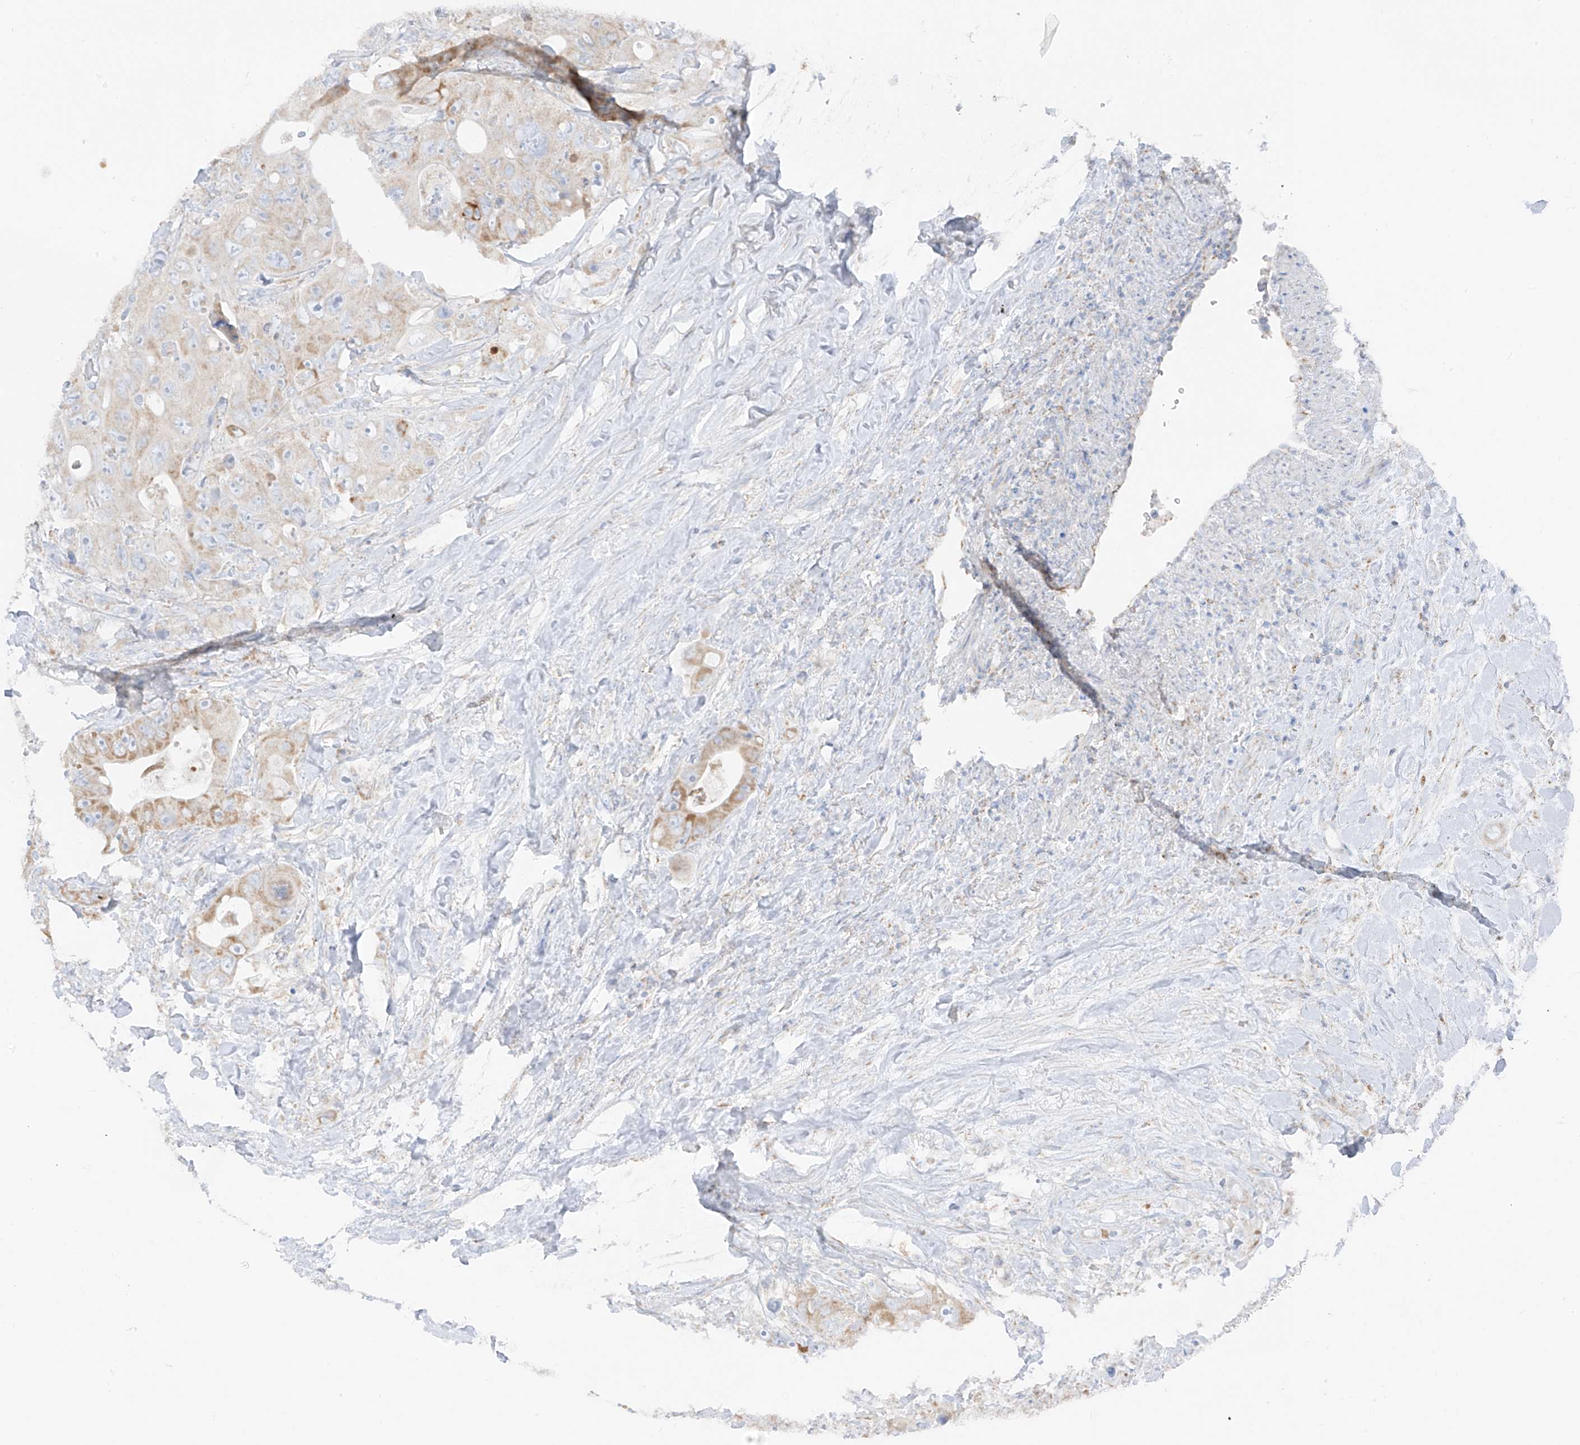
{"staining": {"intensity": "weak", "quantity": "25%-75%", "location": "cytoplasmic/membranous"}, "tissue": "colorectal cancer", "cell_type": "Tumor cells", "image_type": "cancer", "snomed": [{"axis": "morphology", "description": "Adenocarcinoma, NOS"}, {"axis": "topography", "description": "Colon"}], "caption": "Immunohistochemistry image of neoplastic tissue: human colorectal adenocarcinoma stained using IHC demonstrates low levels of weak protein expression localized specifically in the cytoplasmic/membranous of tumor cells, appearing as a cytoplasmic/membranous brown color.", "gene": "ETHE1", "patient": {"sex": "female", "age": 46}}